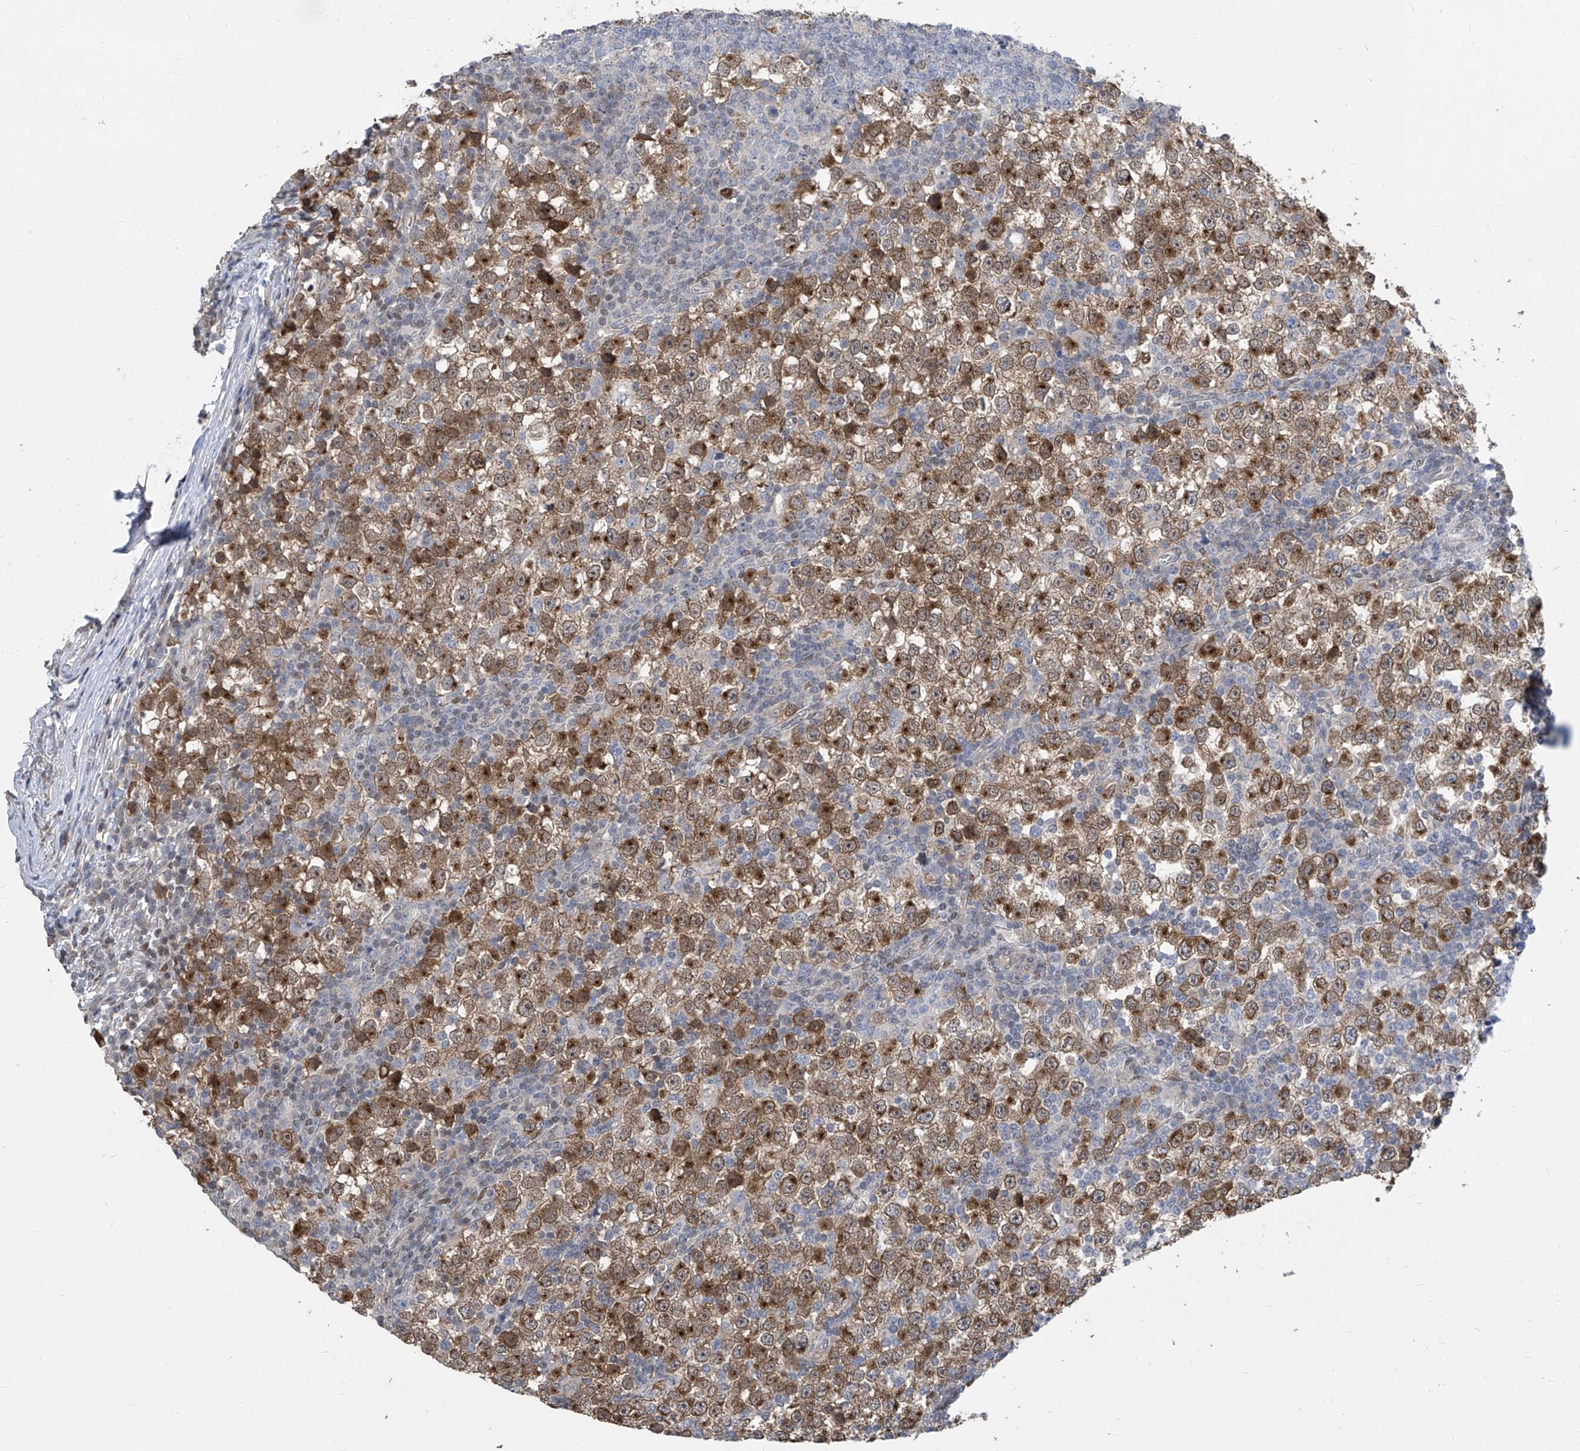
{"staining": {"intensity": "strong", "quantity": ">75%", "location": "cytoplasmic/membranous"}, "tissue": "testis cancer", "cell_type": "Tumor cells", "image_type": "cancer", "snomed": [{"axis": "morphology", "description": "Seminoma, NOS"}, {"axis": "topography", "description": "Testis"}], "caption": "Protein expression analysis of testis cancer demonstrates strong cytoplasmic/membranous positivity in approximately >75% of tumor cells. The protein of interest is shown in brown color, while the nuclei are stained blue.", "gene": "CETN2", "patient": {"sex": "male", "age": 65}}